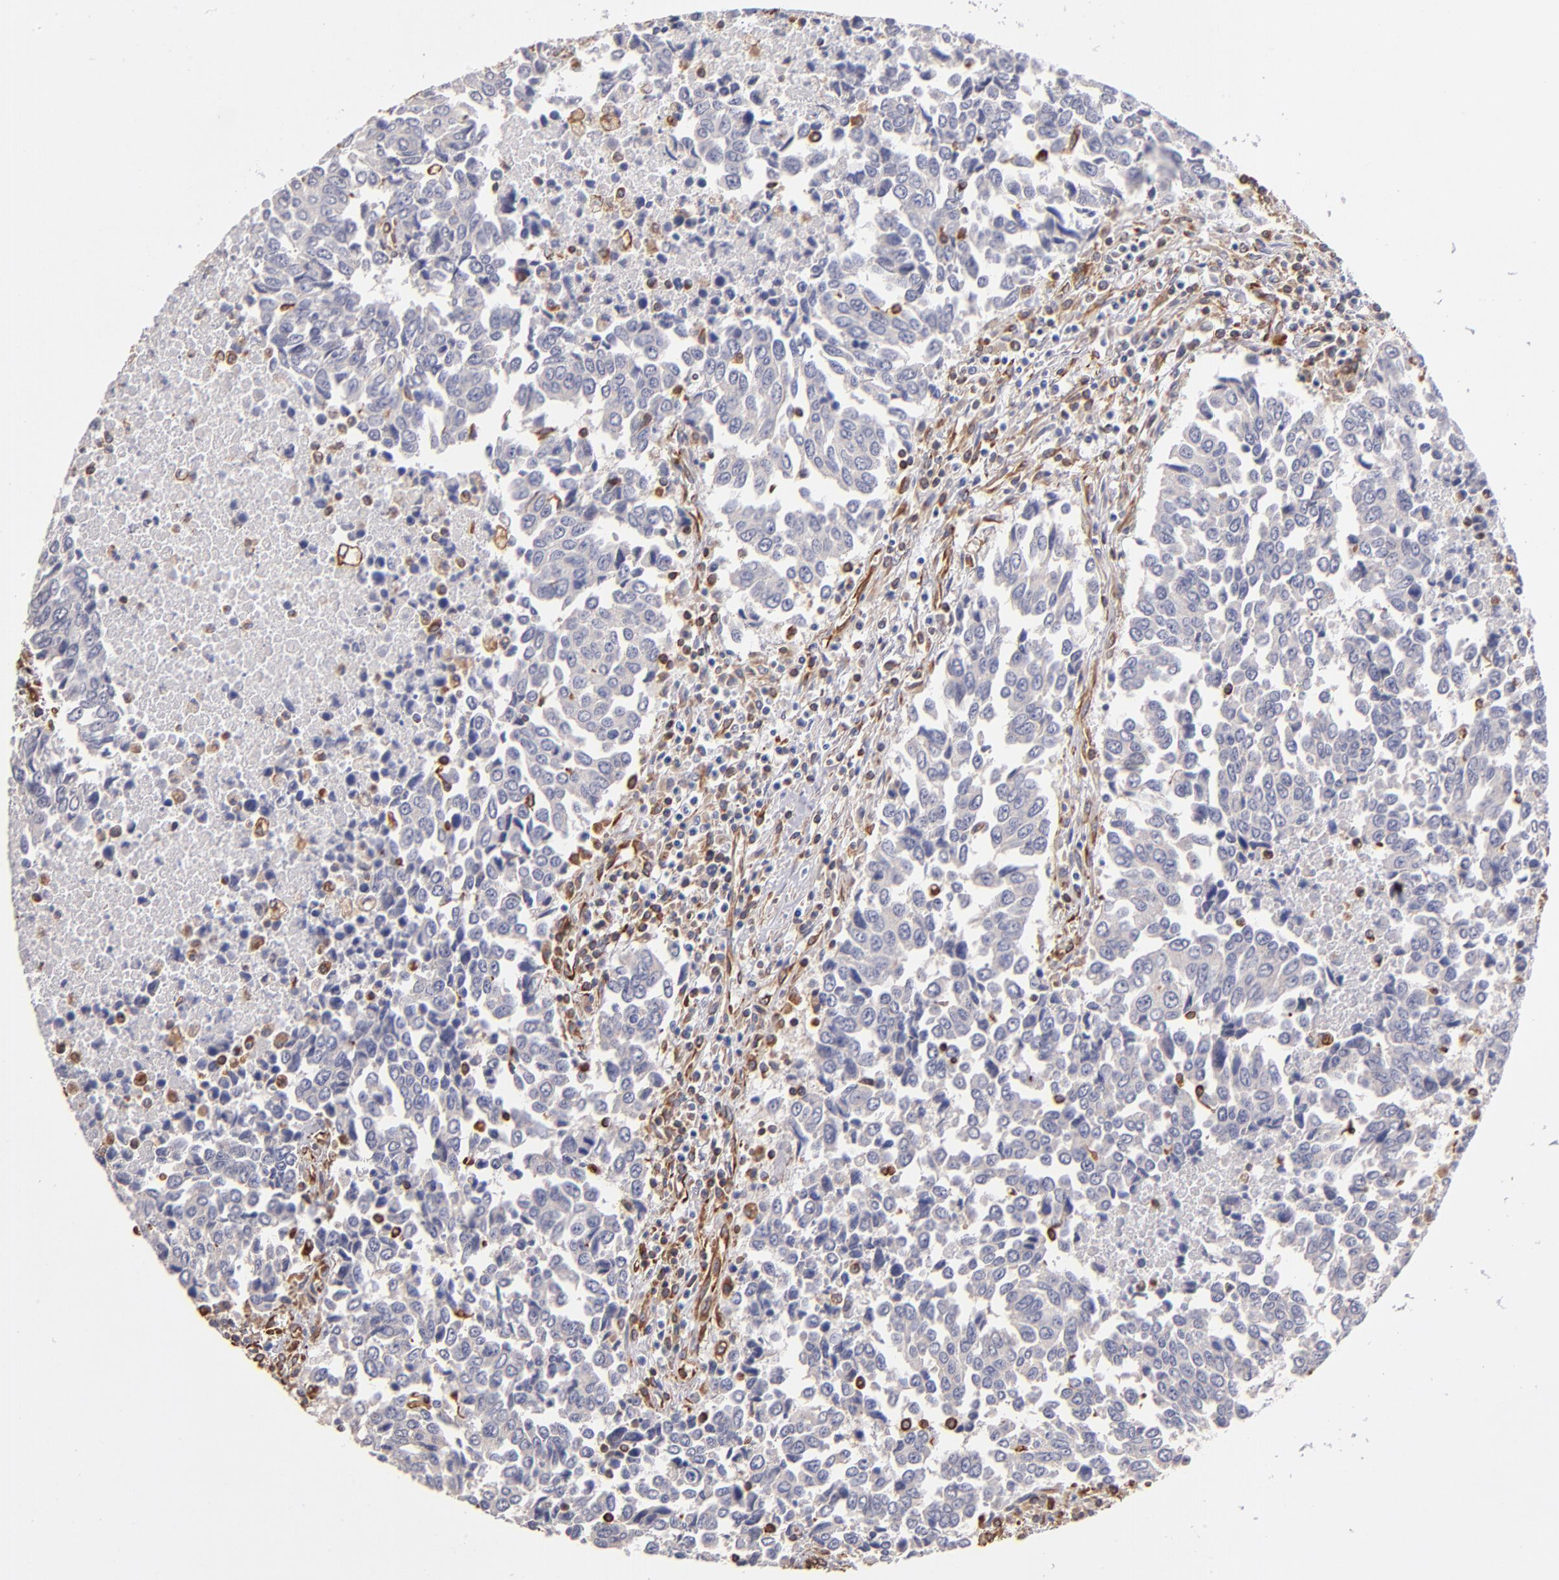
{"staining": {"intensity": "negative", "quantity": "none", "location": "none"}, "tissue": "urothelial cancer", "cell_type": "Tumor cells", "image_type": "cancer", "snomed": [{"axis": "morphology", "description": "Urothelial carcinoma, High grade"}, {"axis": "topography", "description": "Urinary bladder"}], "caption": "This is a photomicrograph of IHC staining of urothelial cancer, which shows no staining in tumor cells.", "gene": "ABCC1", "patient": {"sex": "male", "age": 86}}